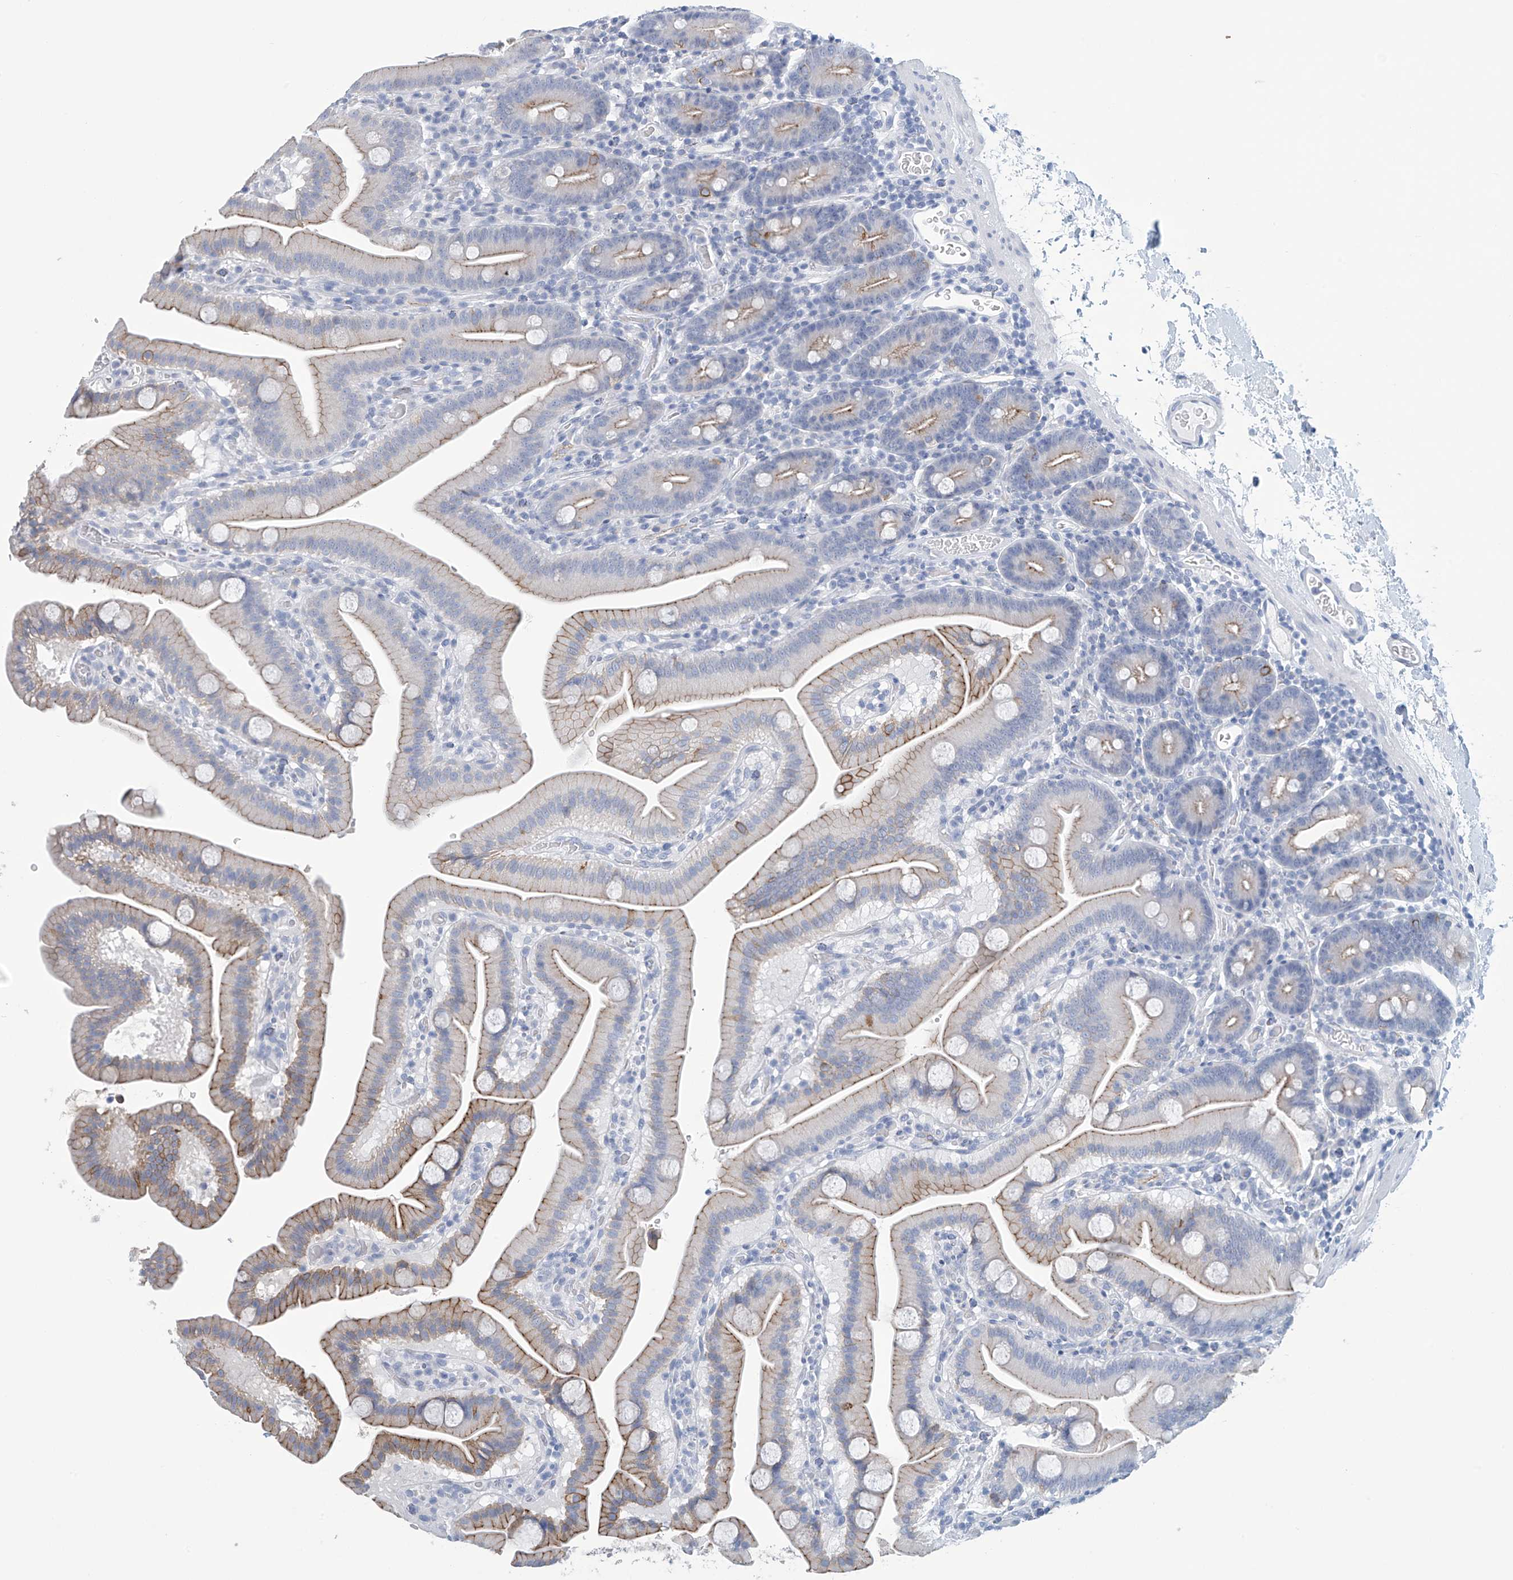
{"staining": {"intensity": "weak", "quantity": ">75%", "location": "cytoplasmic/membranous"}, "tissue": "duodenum", "cell_type": "Glandular cells", "image_type": "normal", "snomed": [{"axis": "morphology", "description": "Normal tissue, NOS"}, {"axis": "topography", "description": "Duodenum"}], "caption": "An image of human duodenum stained for a protein displays weak cytoplasmic/membranous brown staining in glandular cells.", "gene": "DSP", "patient": {"sex": "male", "age": 55}}